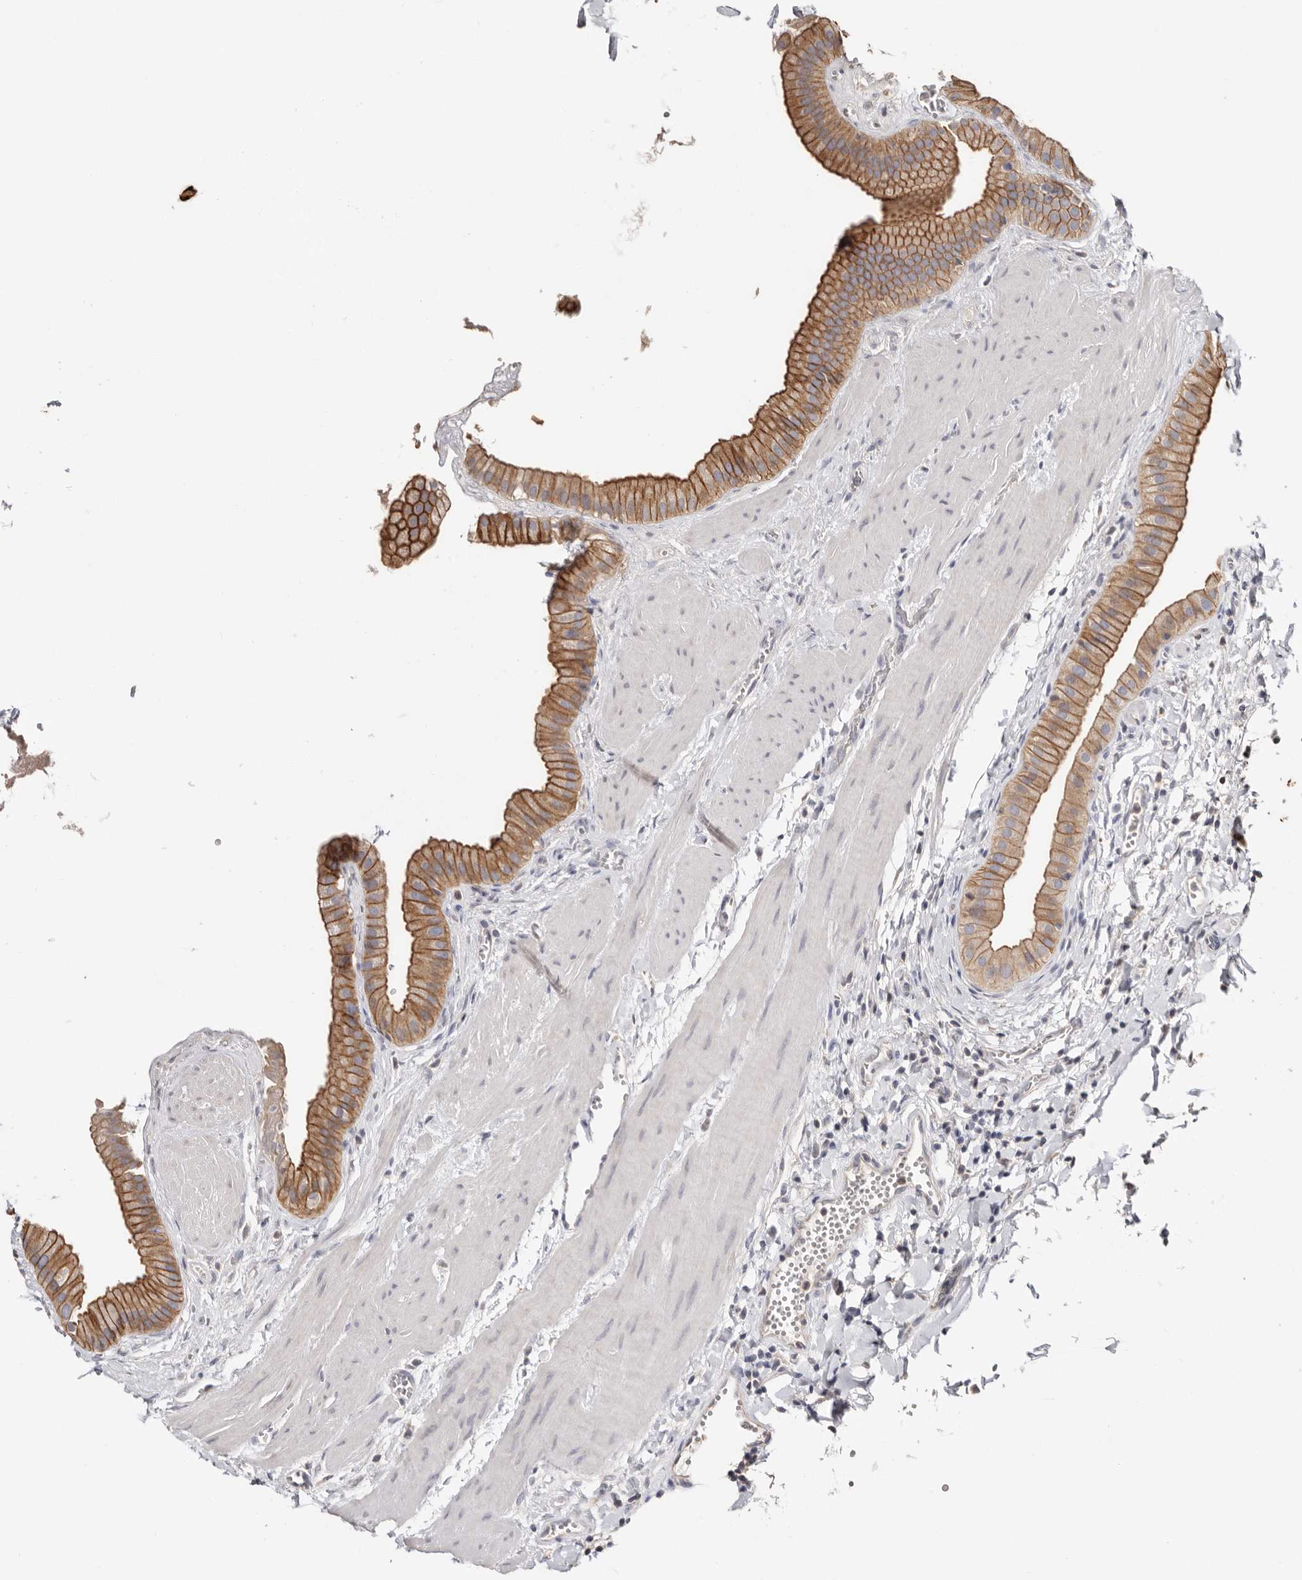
{"staining": {"intensity": "moderate", "quantity": ">75%", "location": "cytoplasmic/membranous"}, "tissue": "gallbladder", "cell_type": "Glandular cells", "image_type": "normal", "snomed": [{"axis": "morphology", "description": "Normal tissue, NOS"}, {"axis": "topography", "description": "Gallbladder"}], "caption": "This is an image of immunohistochemistry (IHC) staining of normal gallbladder, which shows moderate positivity in the cytoplasmic/membranous of glandular cells.", "gene": "S100A14", "patient": {"sex": "male", "age": 55}}